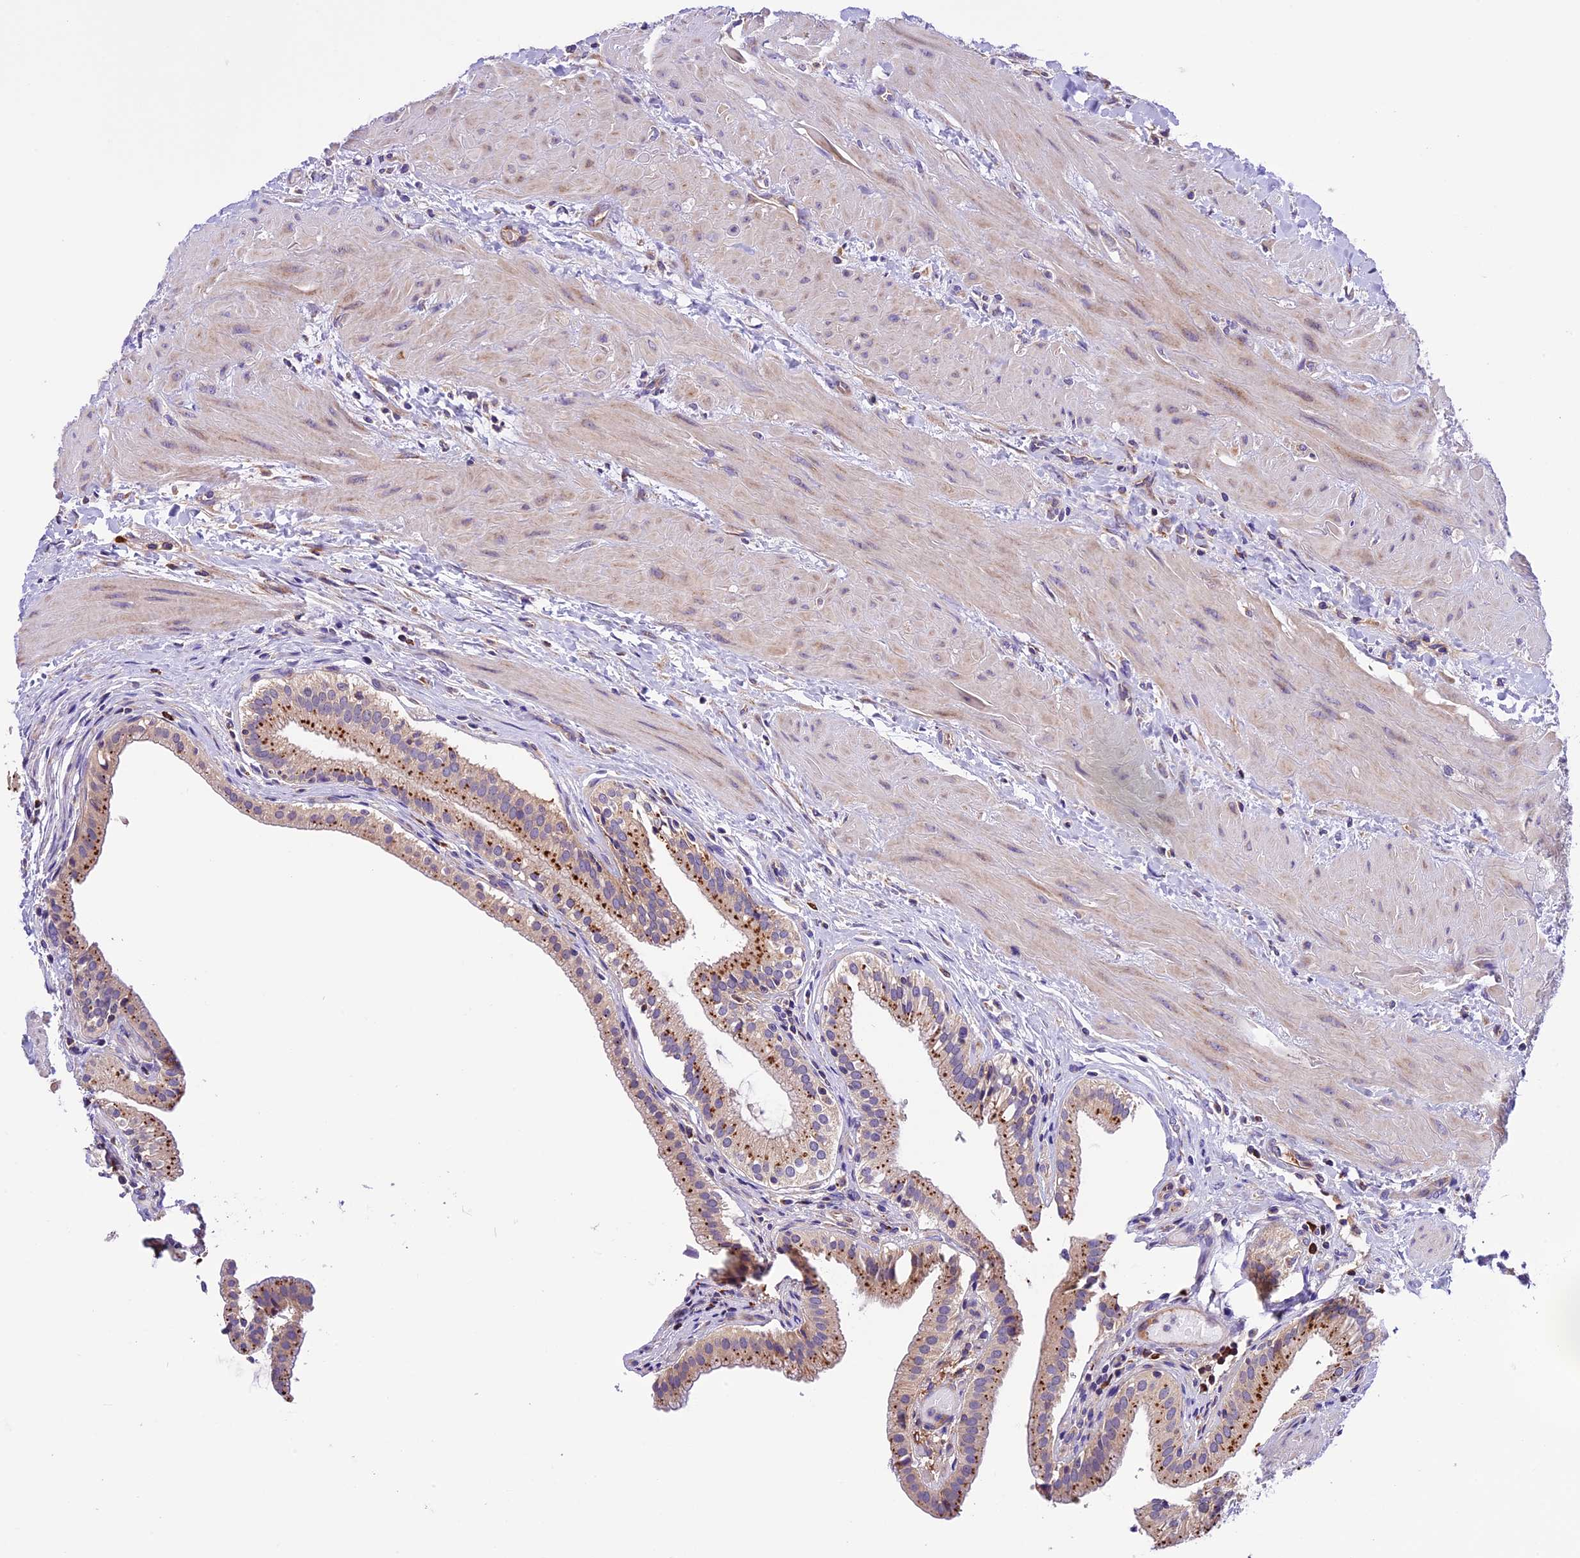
{"staining": {"intensity": "moderate", "quantity": ">75%", "location": "cytoplasmic/membranous"}, "tissue": "gallbladder", "cell_type": "Glandular cells", "image_type": "normal", "snomed": [{"axis": "morphology", "description": "Normal tissue, NOS"}, {"axis": "topography", "description": "Gallbladder"}], "caption": "The immunohistochemical stain highlights moderate cytoplasmic/membranous positivity in glandular cells of unremarkable gallbladder. (Brightfield microscopy of DAB IHC at high magnification).", "gene": "METTL22", "patient": {"sex": "male", "age": 24}}